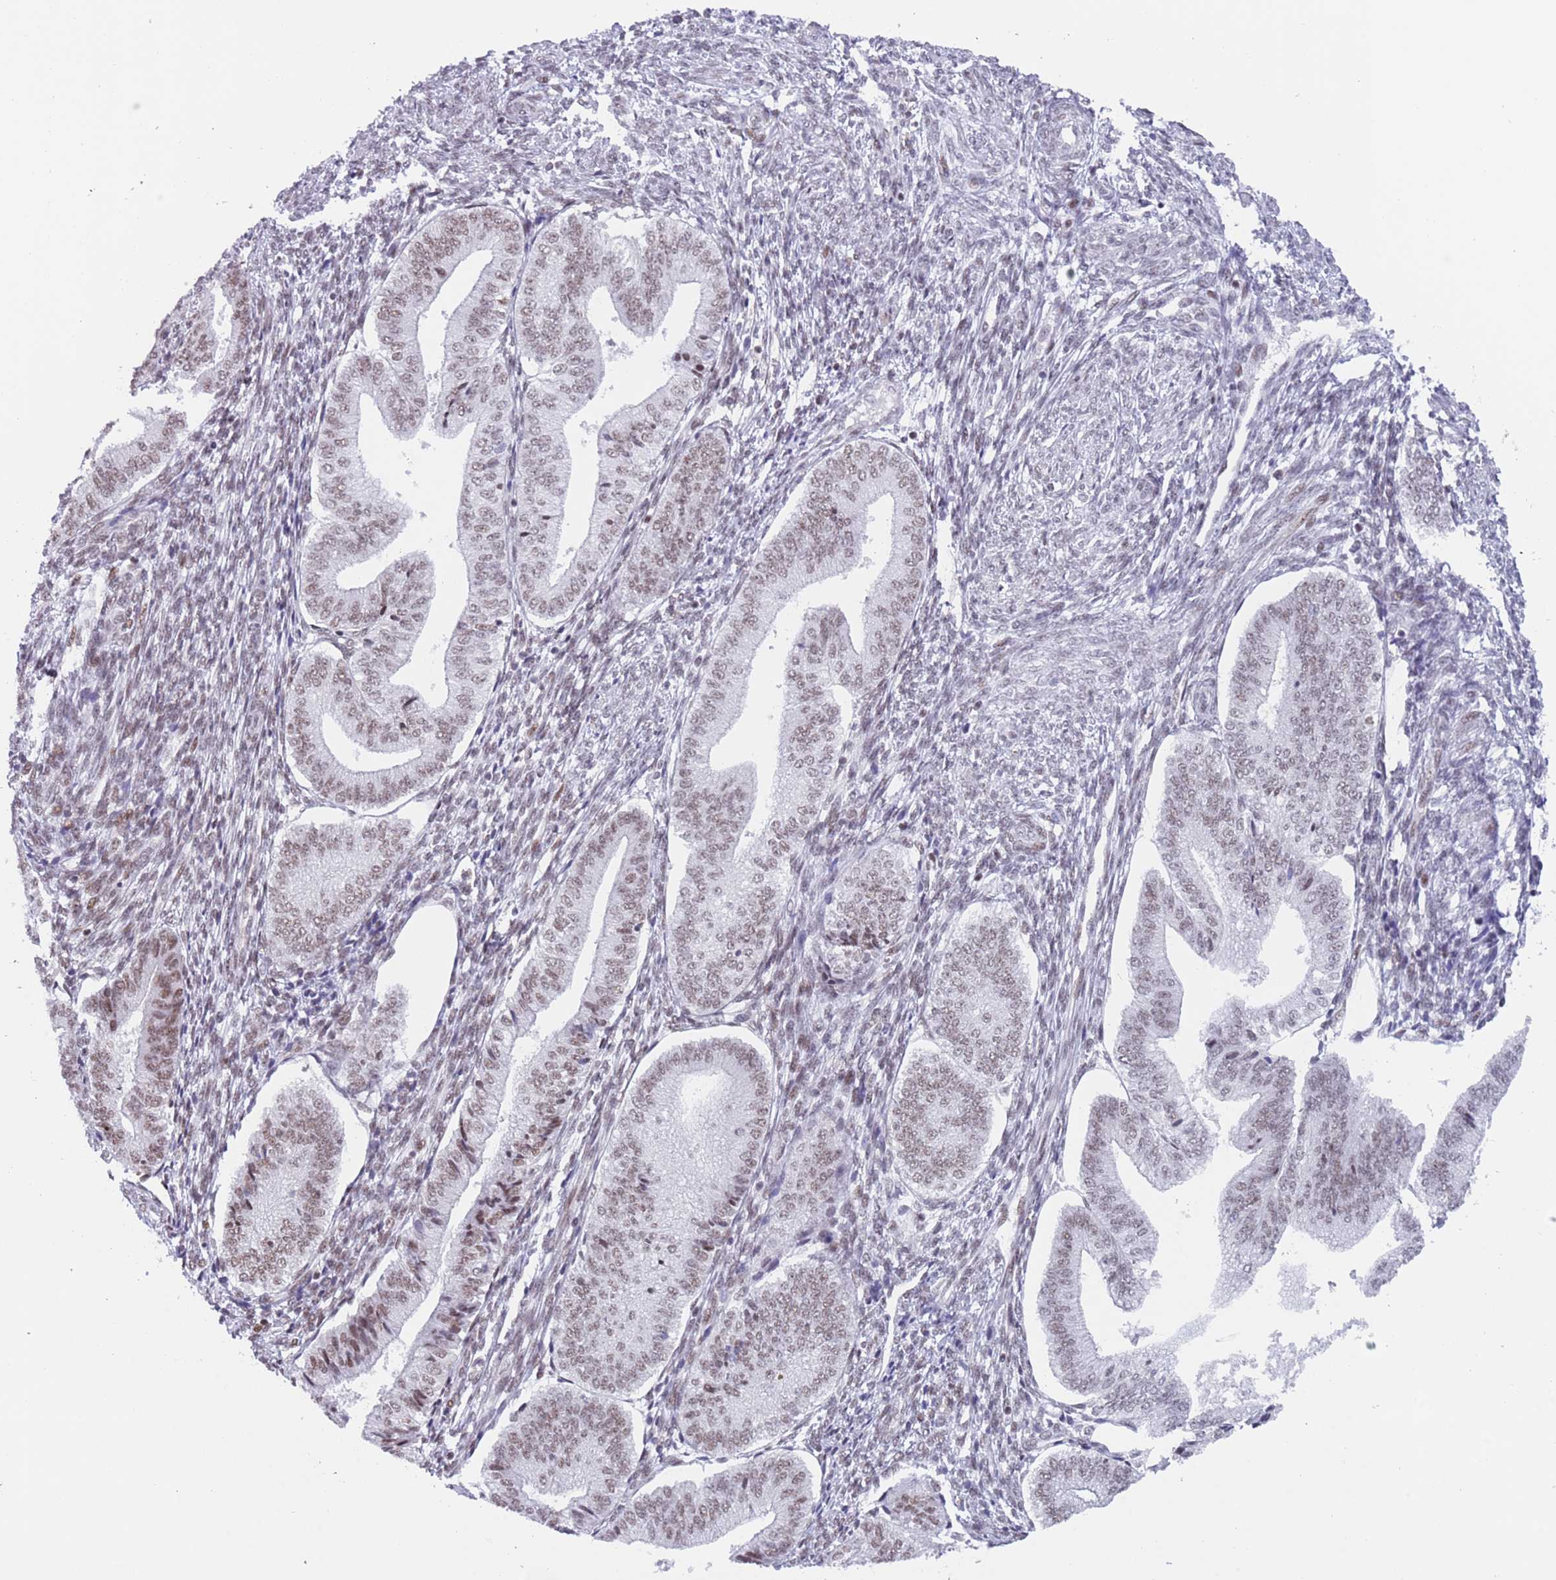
{"staining": {"intensity": "moderate", "quantity": "25%-75%", "location": "nuclear"}, "tissue": "endometrium", "cell_type": "Cells in endometrial stroma", "image_type": "normal", "snomed": [{"axis": "morphology", "description": "Normal tissue, NOS"}, {"axis": "topography", "description": "Endometrium"}], "caption": "This is a histology image of IHC staining of unremarkable endometrium, which shows moderate positivity in the nuclear of cells in endometrial stroma.", "gene": "ZNF382", "patient": {"sex": "female", "age": 34}}